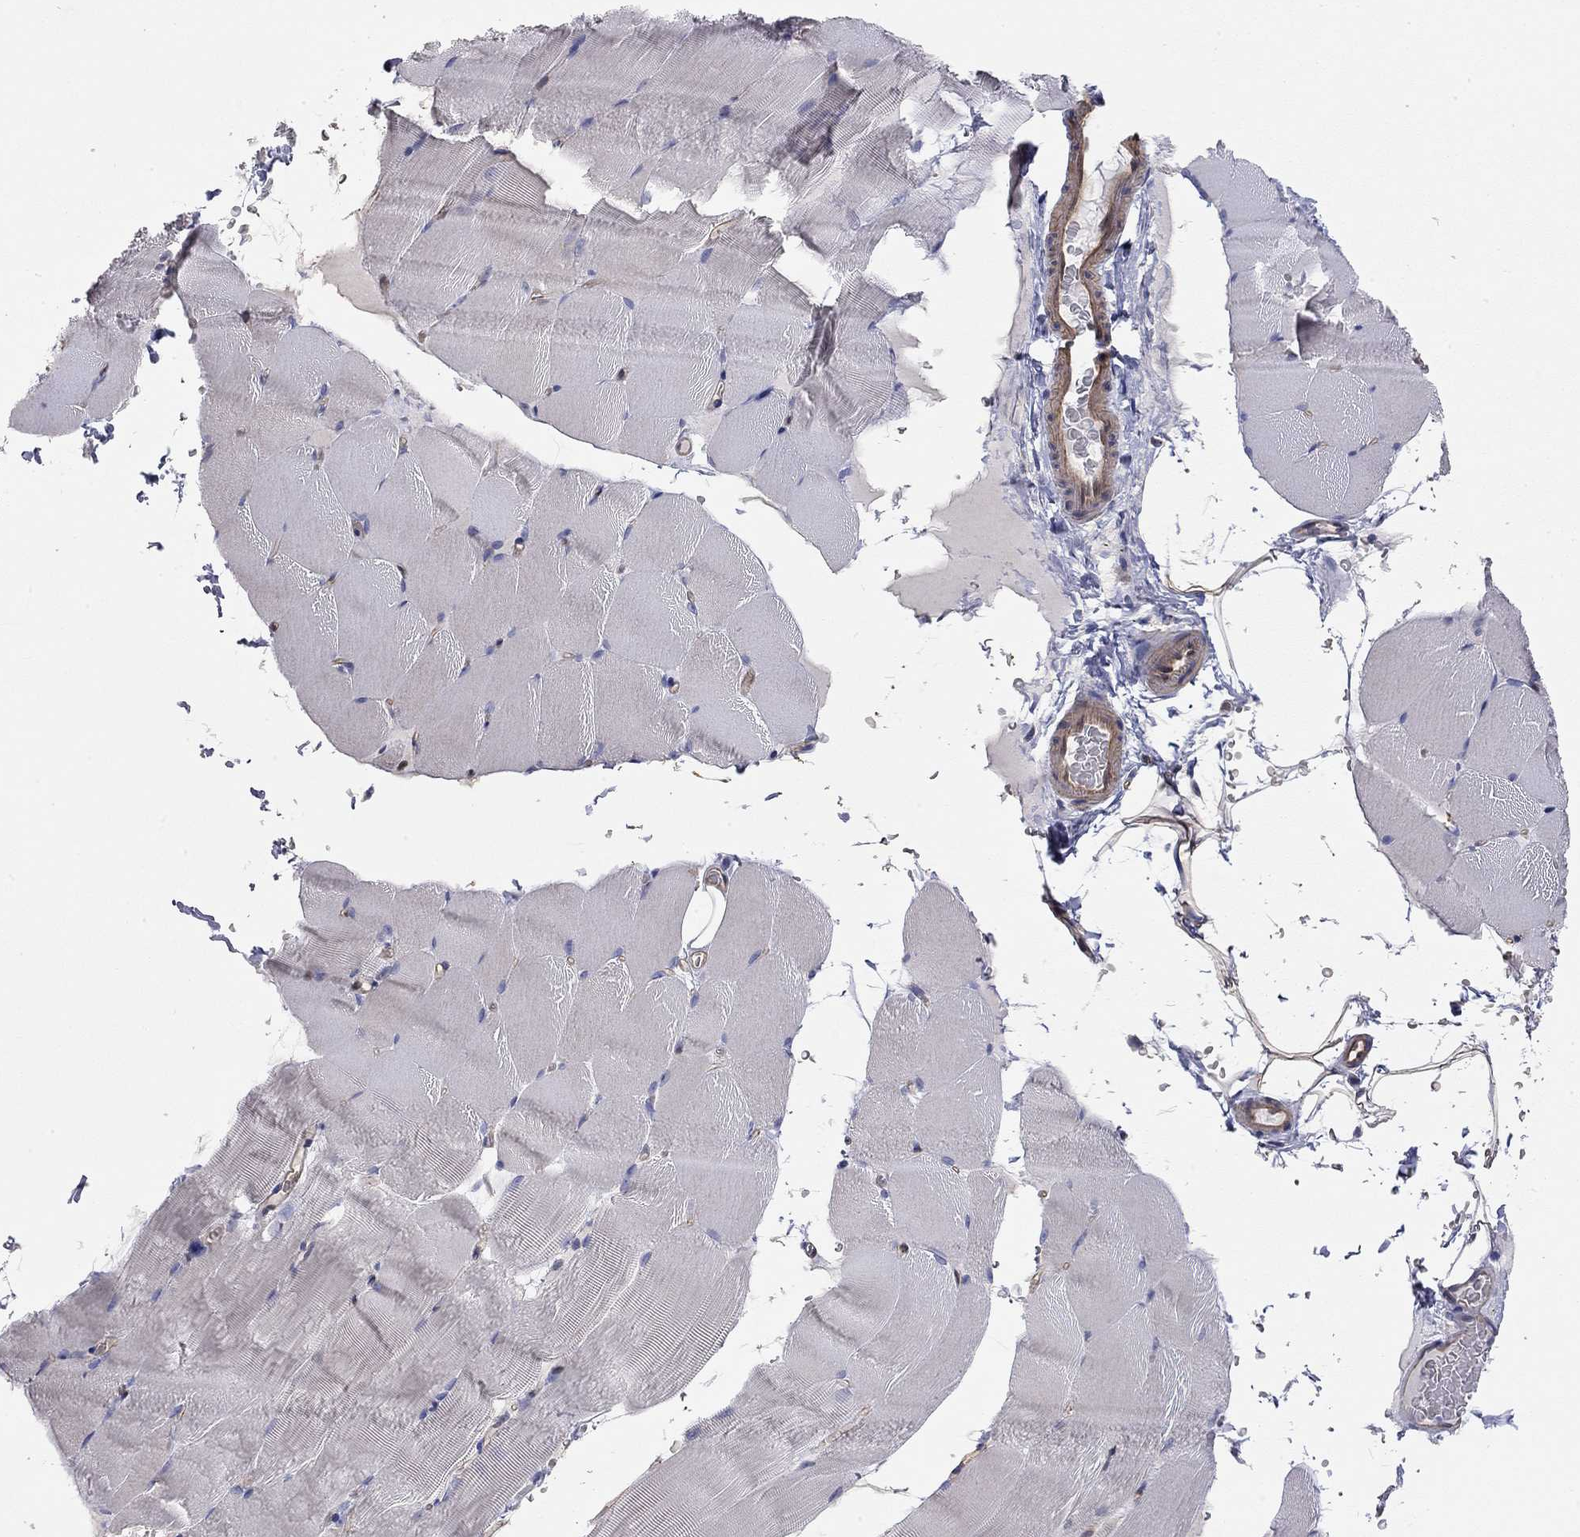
{"staining": {"intensity": "negative", "quantity": "none", "location": "none"}, "tissue": "skeletal muscle", "cell_type": "Myocytes", "image_type": "normal", "snomed": [{"axis": "morphology", "description": "Normal tissue, NOS"}, {"axis": "topography", "description": "Skeletal muscle"}], "caption": "The histopathology image reveals no significant expression in myocytes of skeletal muscle. (Stains: DAB (3,3'-diaminobenzidine) IHC with hematoxylin counter stain, Microscopy: brightfield microscopy at high magnification).", "gene": "PAPSS2", "patient": {"sex": "female", "age": 37}}